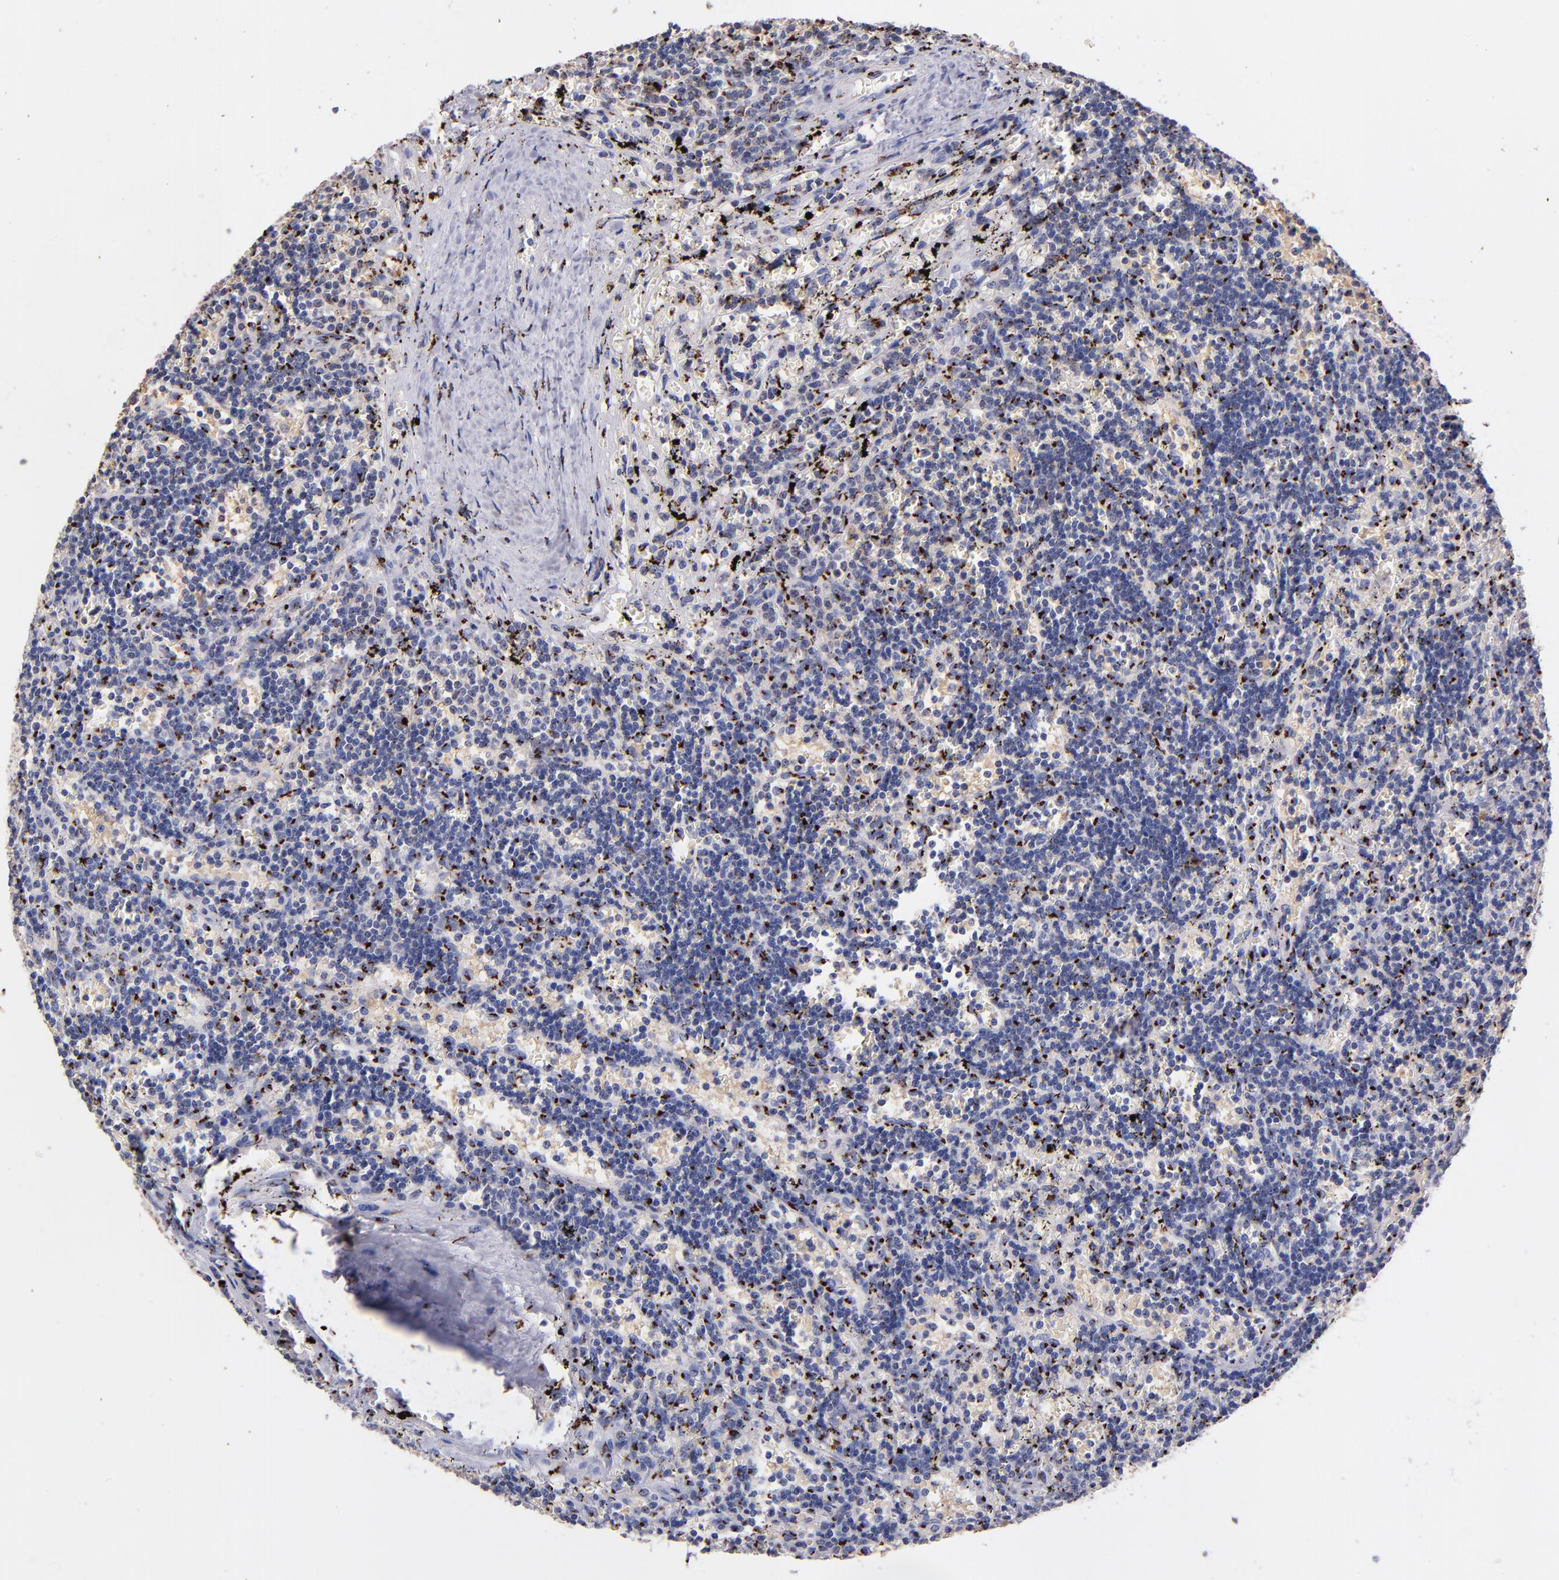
{"staining": {"intensity": "strong", "quantity": "25%-75%", "location": "cytoplasmic/membranous,nuclear"}, "tissue": "lymphoma", "cell_type": "Tumor cells", "image_type": "cancer", "snomed": [{"axis": "morphology", "description": "Malignant lymphoma, non-Hodgkin's type, Low grade"}, {"axis": "topography", "description": "Spleen"}], "caption": "Tumor cells reveal high levels of strong cytoplasmic/membranous and nuclear staining in about 25%-75% of cells in human low-grade malignant lymphoma, non-Hodgkin's type.", "gene": "GOLIM4", "patient": {"sex": "male", "age": 60}}